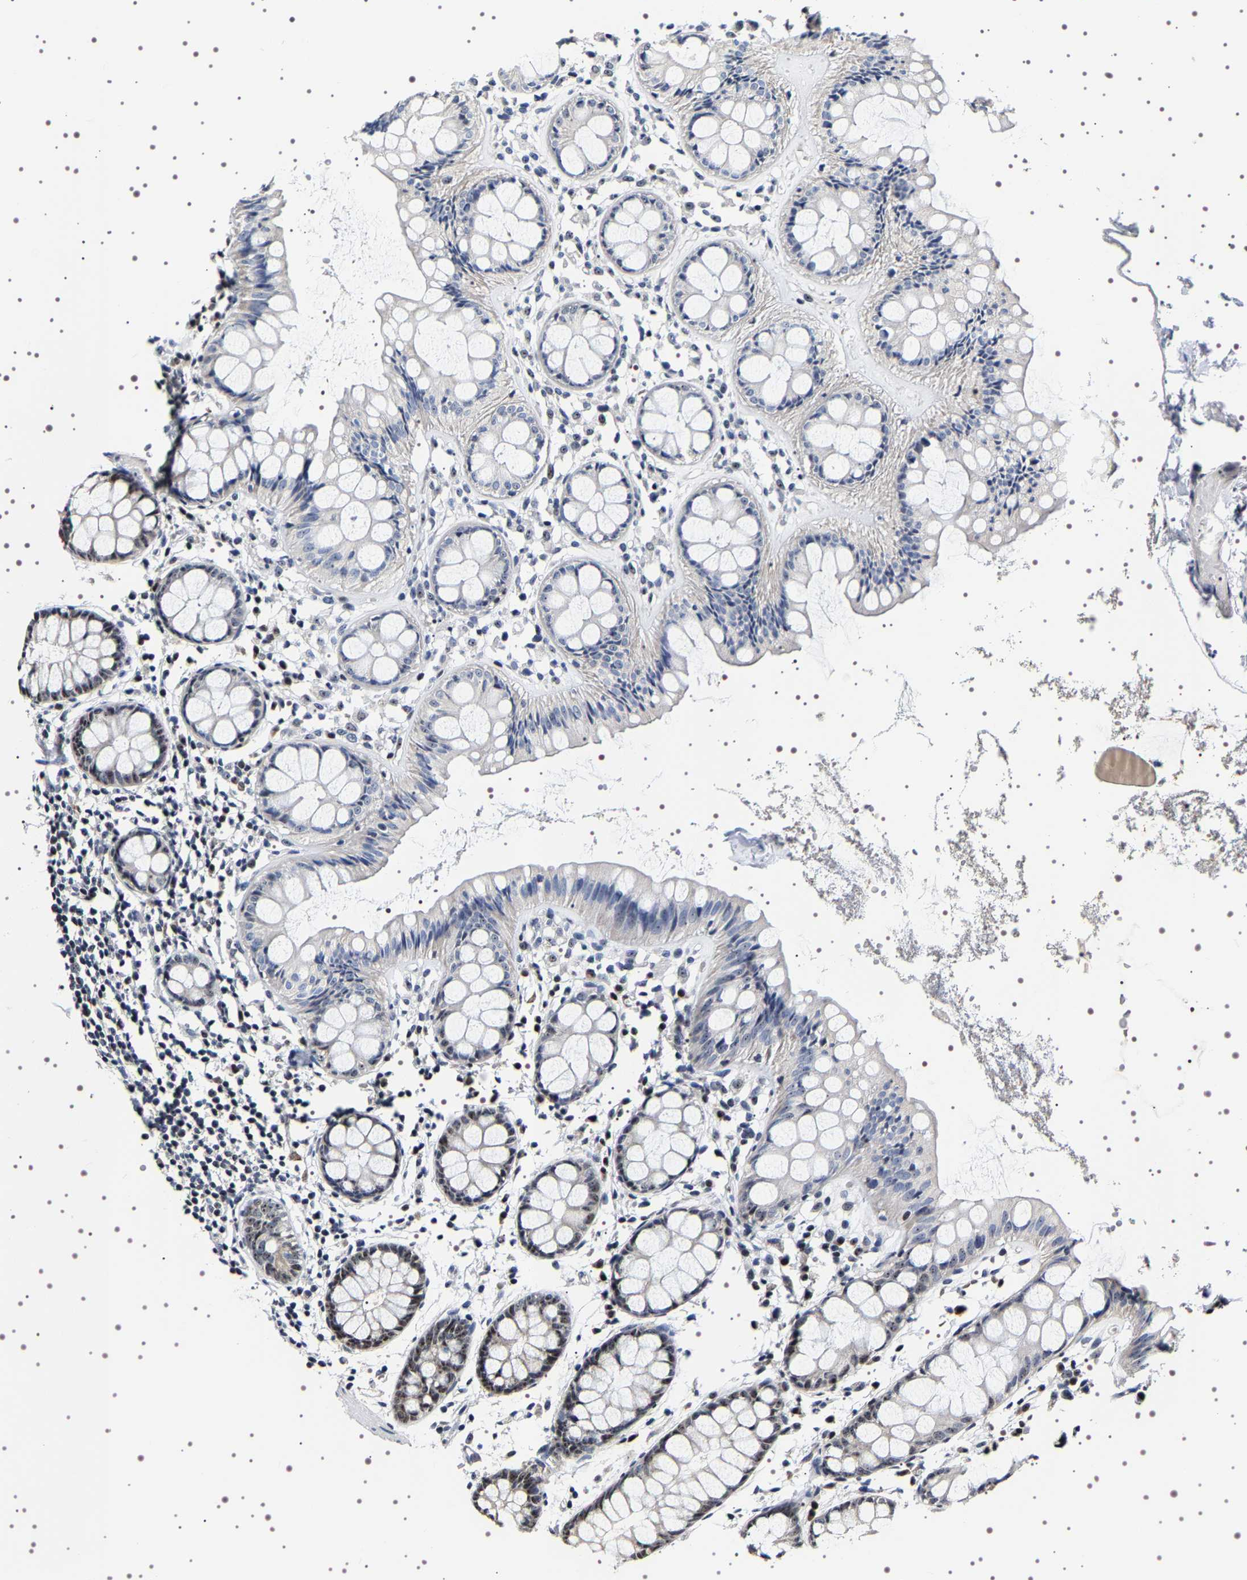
{"staining": {"intensity": "strong", "quantity": "25%-75%", "location": "nuclear"}, "tissue": "rectum", "cell_type": "Glandular cells", "image_type": "normal", "snomed": [{"axis": "morphology", "description": "Normal tissue, NOS"}, {"axis": "topography", "description": "Rectum"}], "caption": "Immunohistochemical staining of benign rectum displays strong nuclear protein positivity in approximately 25%-75% of glandular cells.", "gene": "GNL3", "patient": {"sex": "female", "age": 66}}